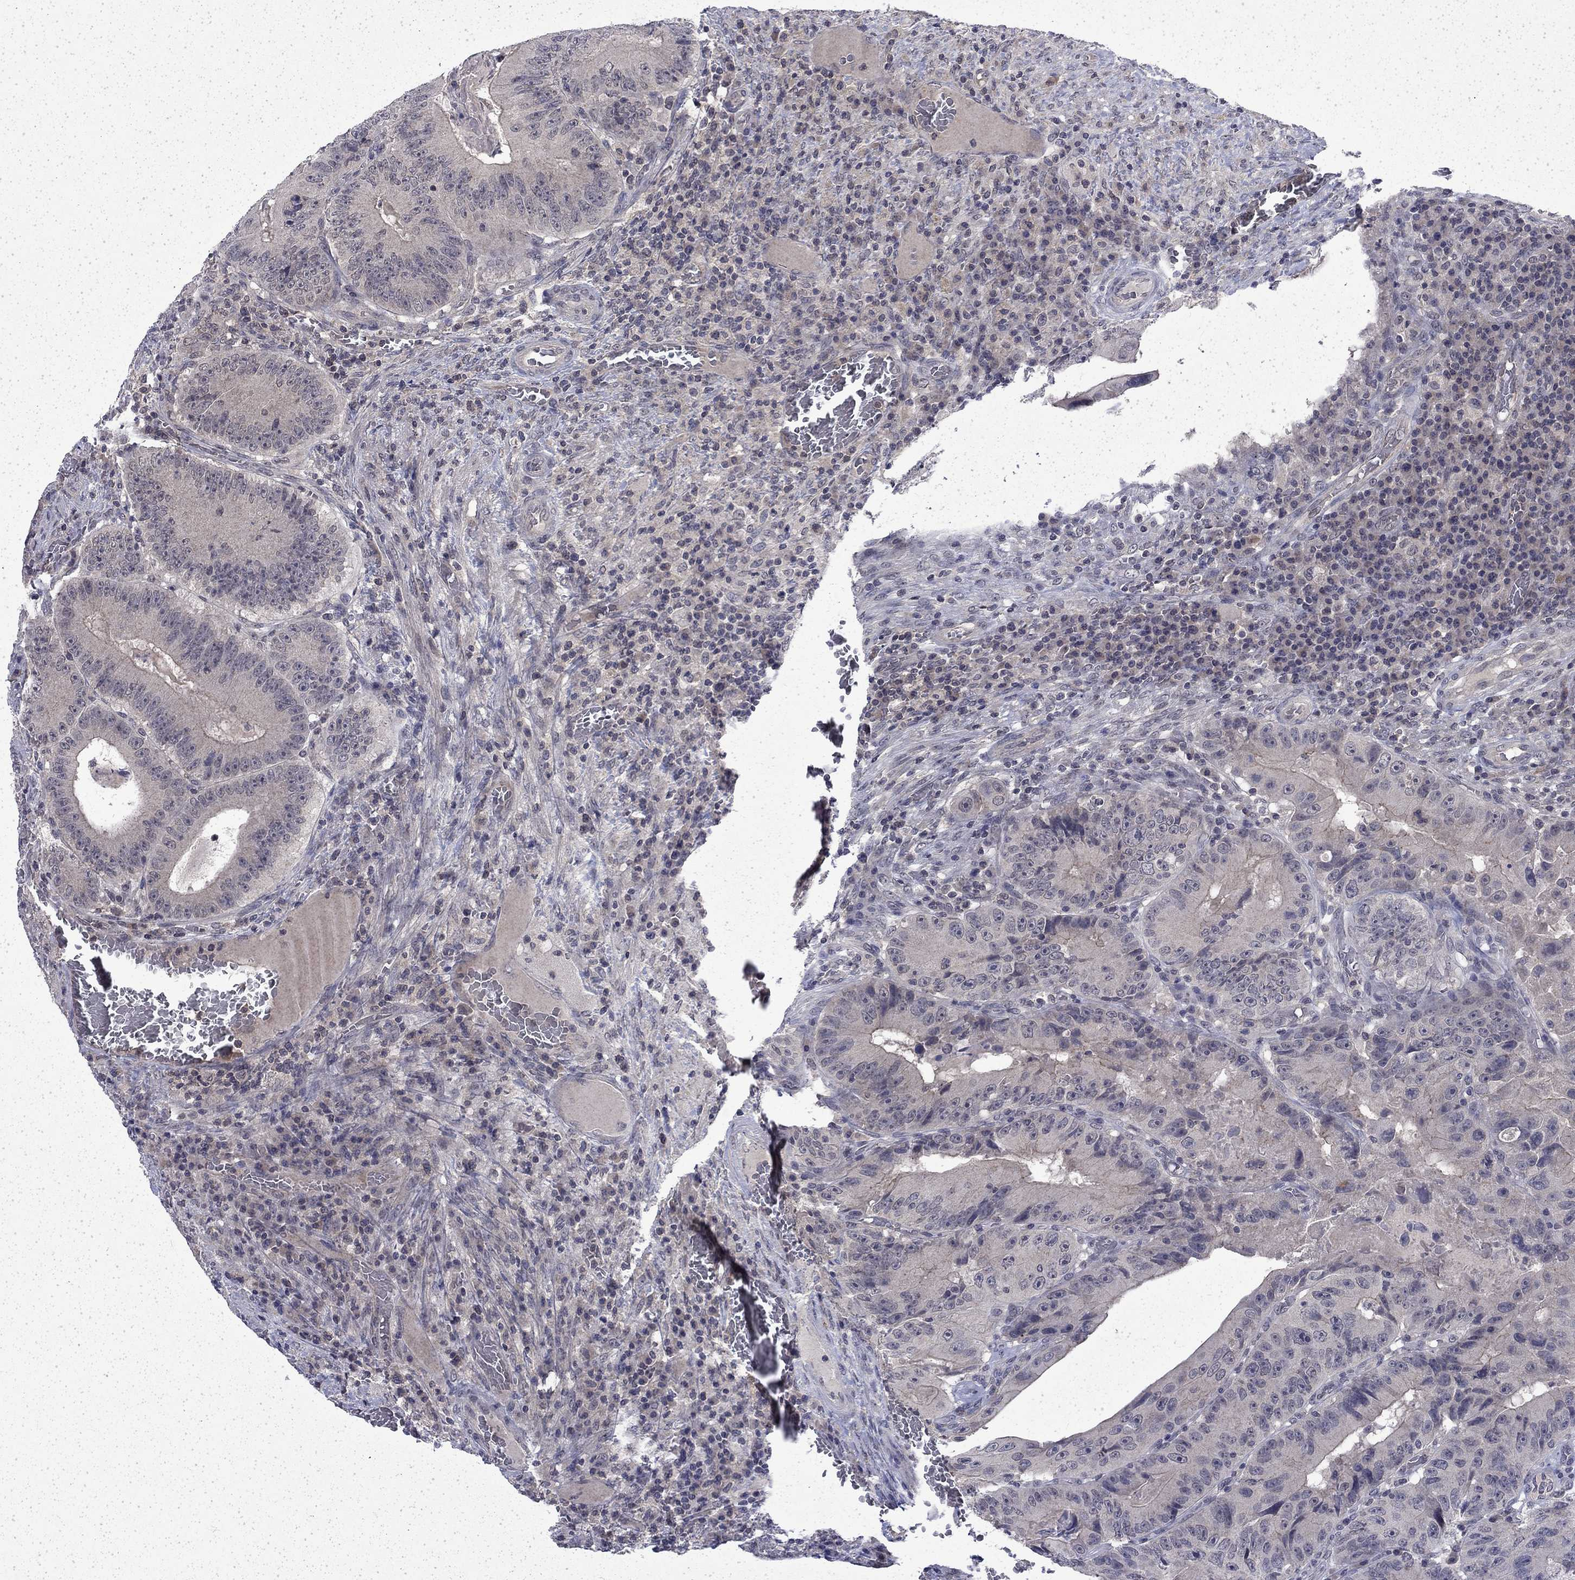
{"staining": {"intensity": "negative", "quantity": "none", "location": "none"}, "tissue": "colorectal cancer", "cell_type": "Tumor cells", "image_type": "cancer", "snomed": [{"axis": "morphology", "description": "Adenocarcinoma, NOS"}, {"axis": "topography", "description": "Colon"}], "caption": "The immunohistochemistry image has no significant positivity in tumor cells of adenocarcinoma (colorectal) tissue.", "gene": "CHAT", "patient": {"sex": "female", "age": 86}}